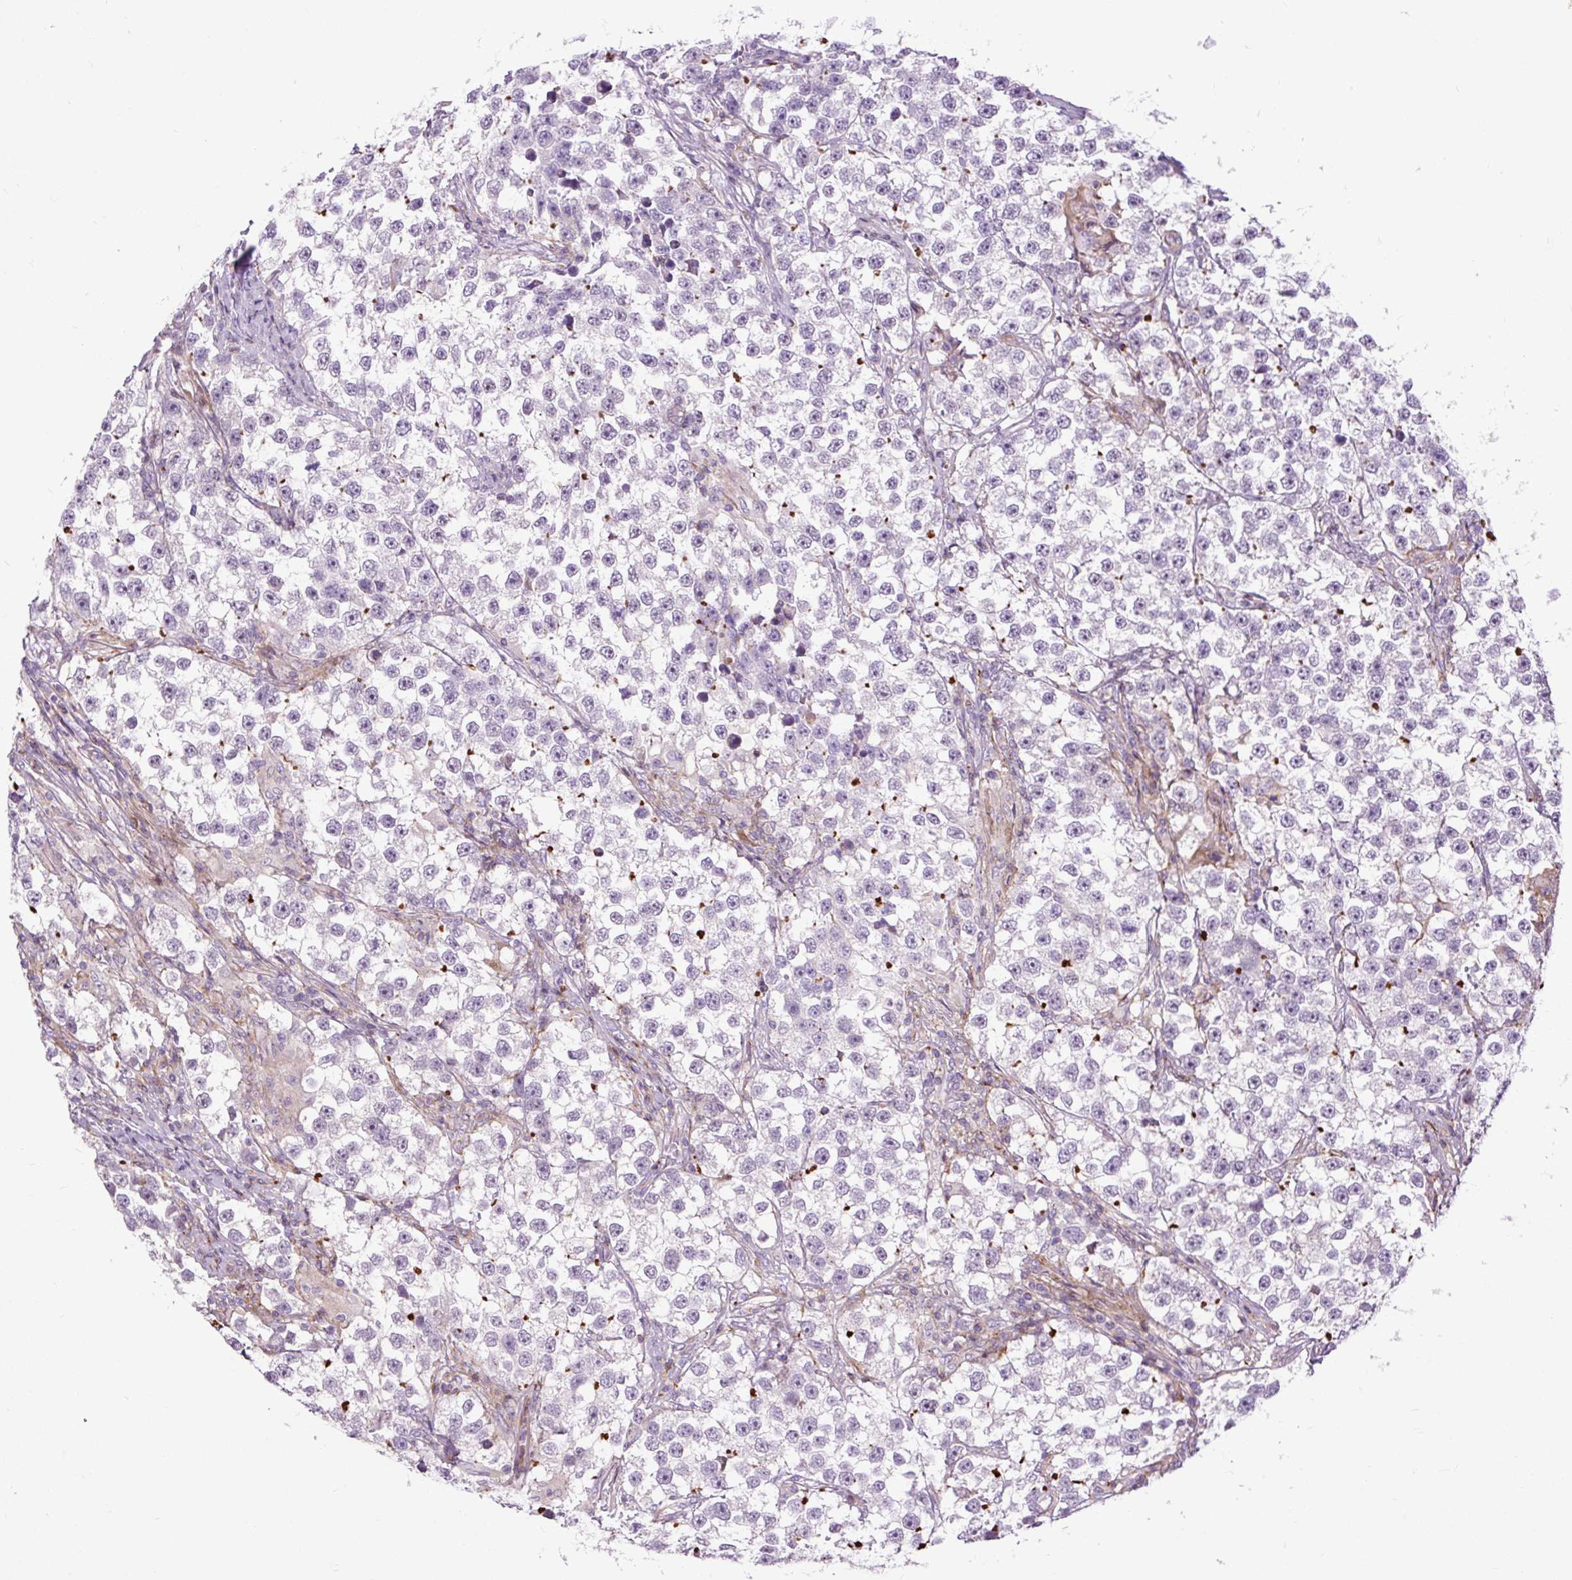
{"staining": {"intensity": "moderate", "quantity": "<25%", "location": "cytoplasmic/membranous"}, "tissue": "testis cancer", "cell_type": "Tumor cells", "image_type": "cancer", "snomed": [{"axis": "morphology", "description": "Seminoma, NOS"}, {"axis": "topography", "description": "Testis"}], "caption": "IHC histopathology image of testis cancer (seminoma) stained for a protein (brown), which demonstrates low levels of moderate cytoplasmic/membranous expression in about <25% of tumor cells.", "gene": "ZNF197", "patient": {"sex": "male", "age": 46}}